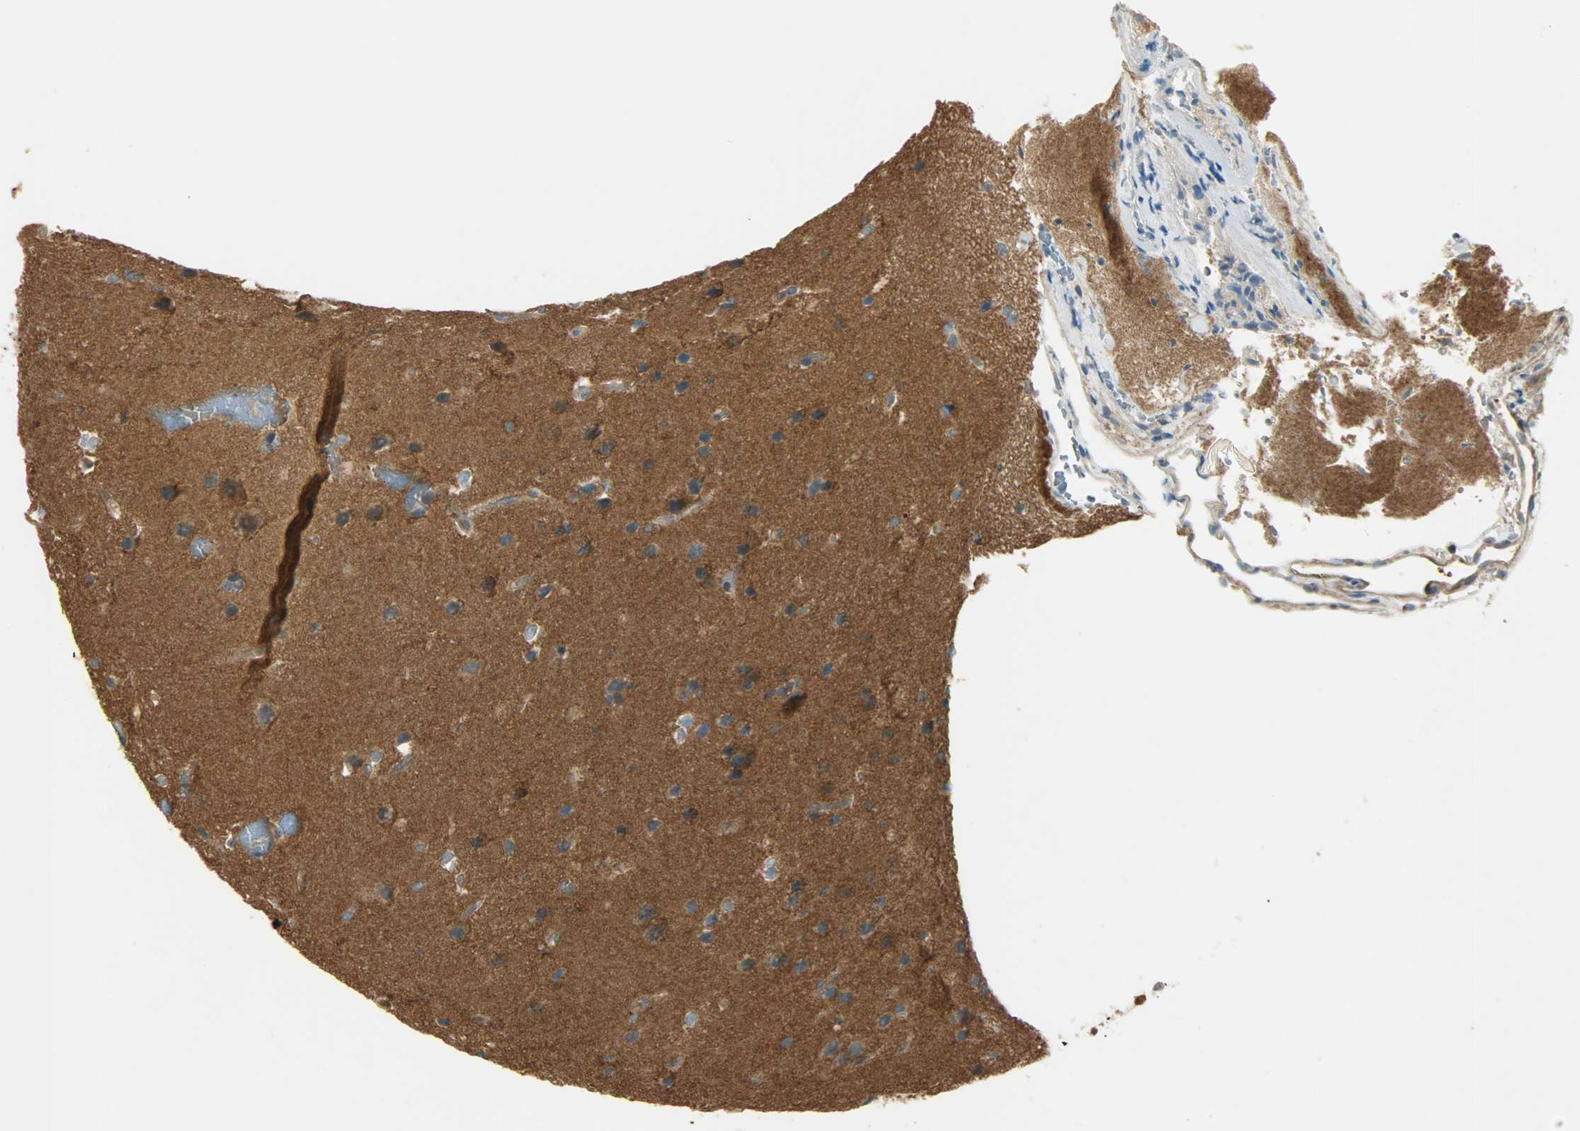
{"staining": {"intensity": "strong", "quantity": ">75%", "location": "cytoplasmic/membranous"}, "tissue": "glioma", "cell_type": "Tumor cells", "image_type": "cancer", "snomed": [{"axis": "morphology", "description": "Glioma, malignant, Low grade"}, {"axis": "topography", "description": "Cerebral cortex"}], "caption": "This micrograph reveals immunohistochemistry staining of glioma, with high strong cytoplasmic/membranous expression in approximately >75% of tumor cells.", "gene": "TSC22D2", "patient": {"sex": "female", "age": 47}}